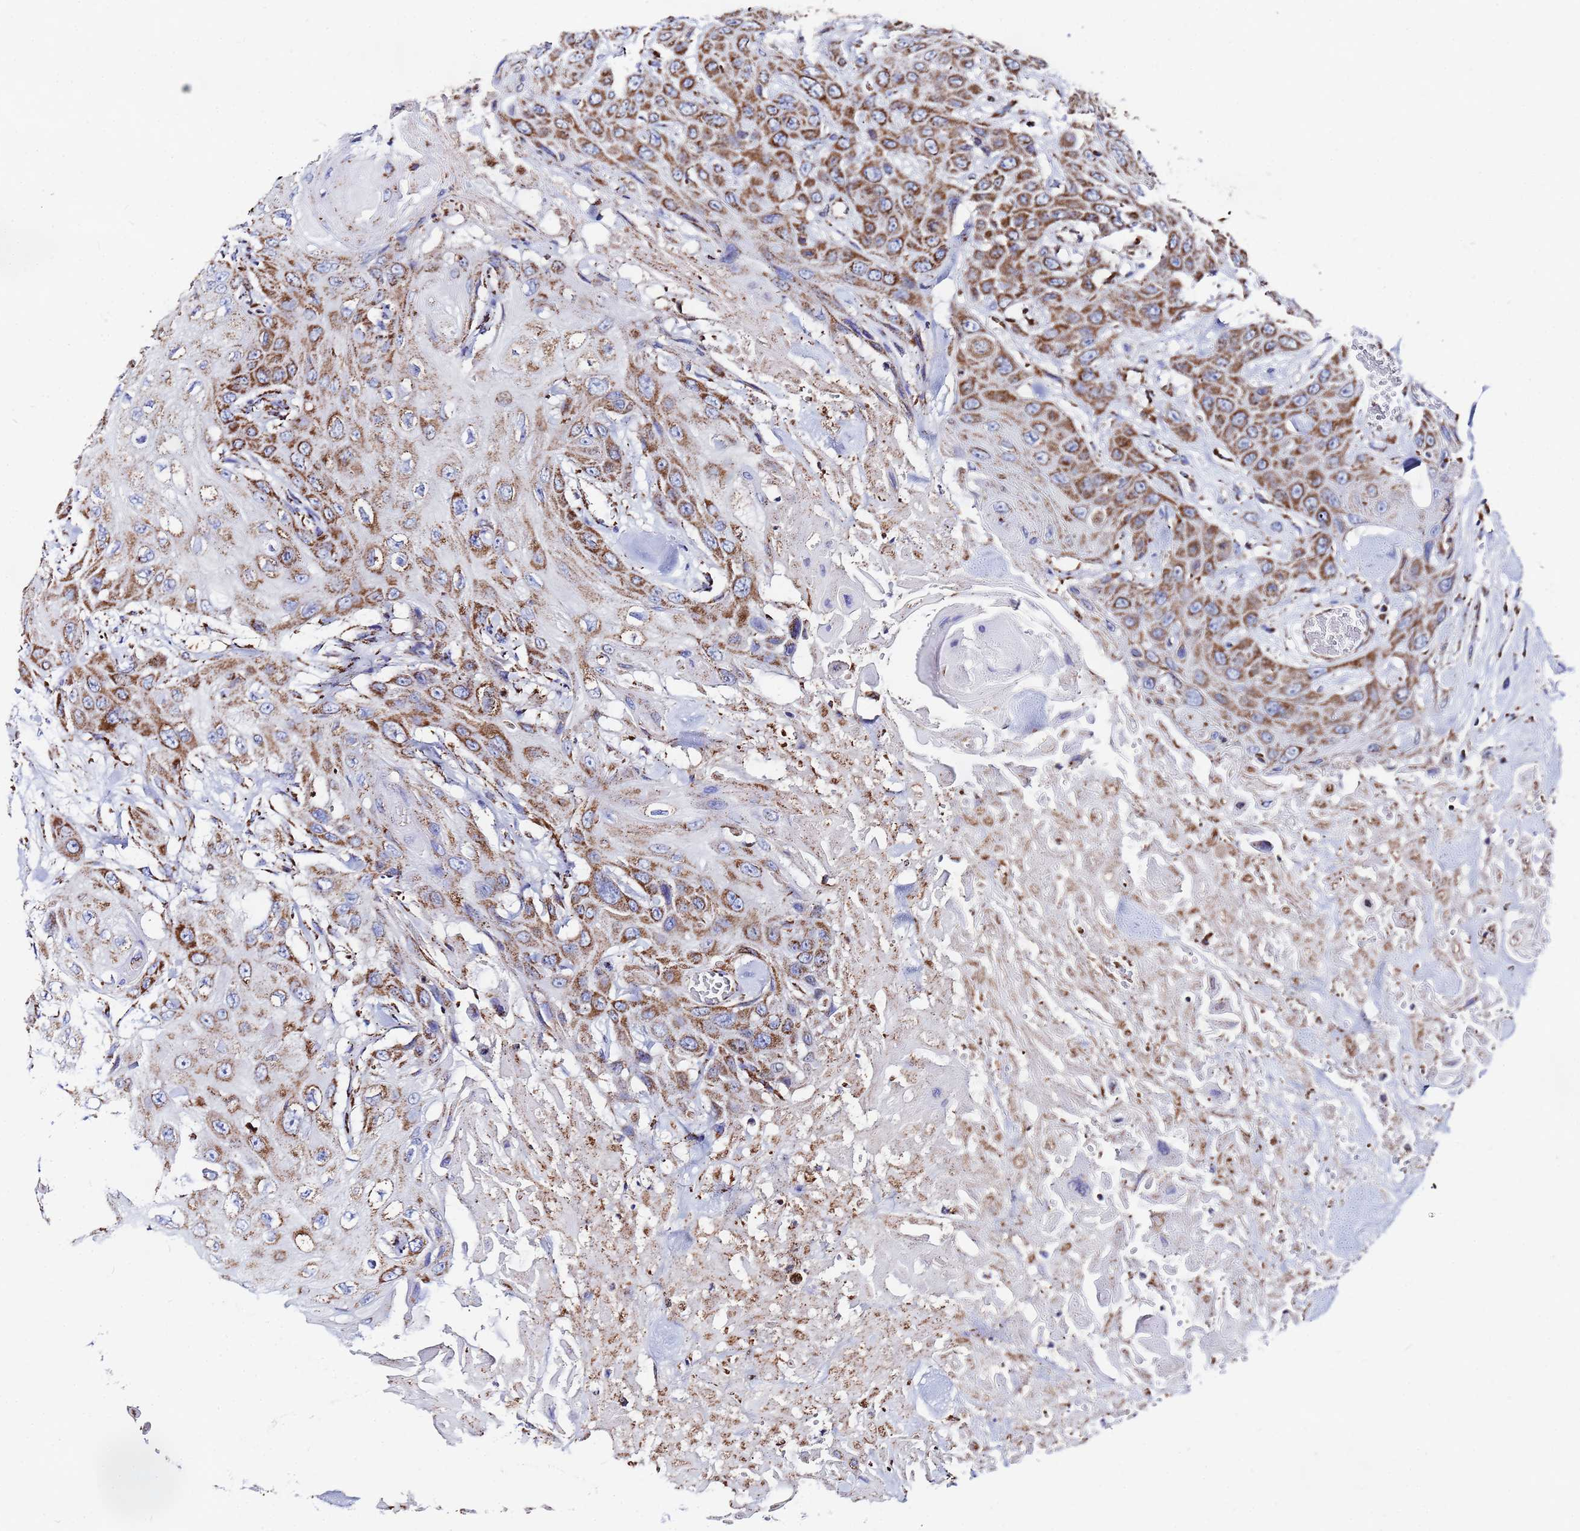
{"staining": {"intensity": "strong", "quantity": ">75%", "location": "cytoplasmic/membranous"}, "tissue": "head and neck cancer", "cell_type": "Tumor cells", "image_type": "cancer", "snomed": [{"axis": "morphology", "description": "Squamous cell carcinoma, NOS"}, {"axis": "topography", "description": "Head-Neck"}], "caption": "Approximately >75% of tumor cells in human squamous cell carcinoma (head and neck) show strong cytoplasmic/membranous protein staining as visualized by brown immunohistochemical staining.", "gene": "GLUD1", "patient": {"sex": "male", "age": 81}}